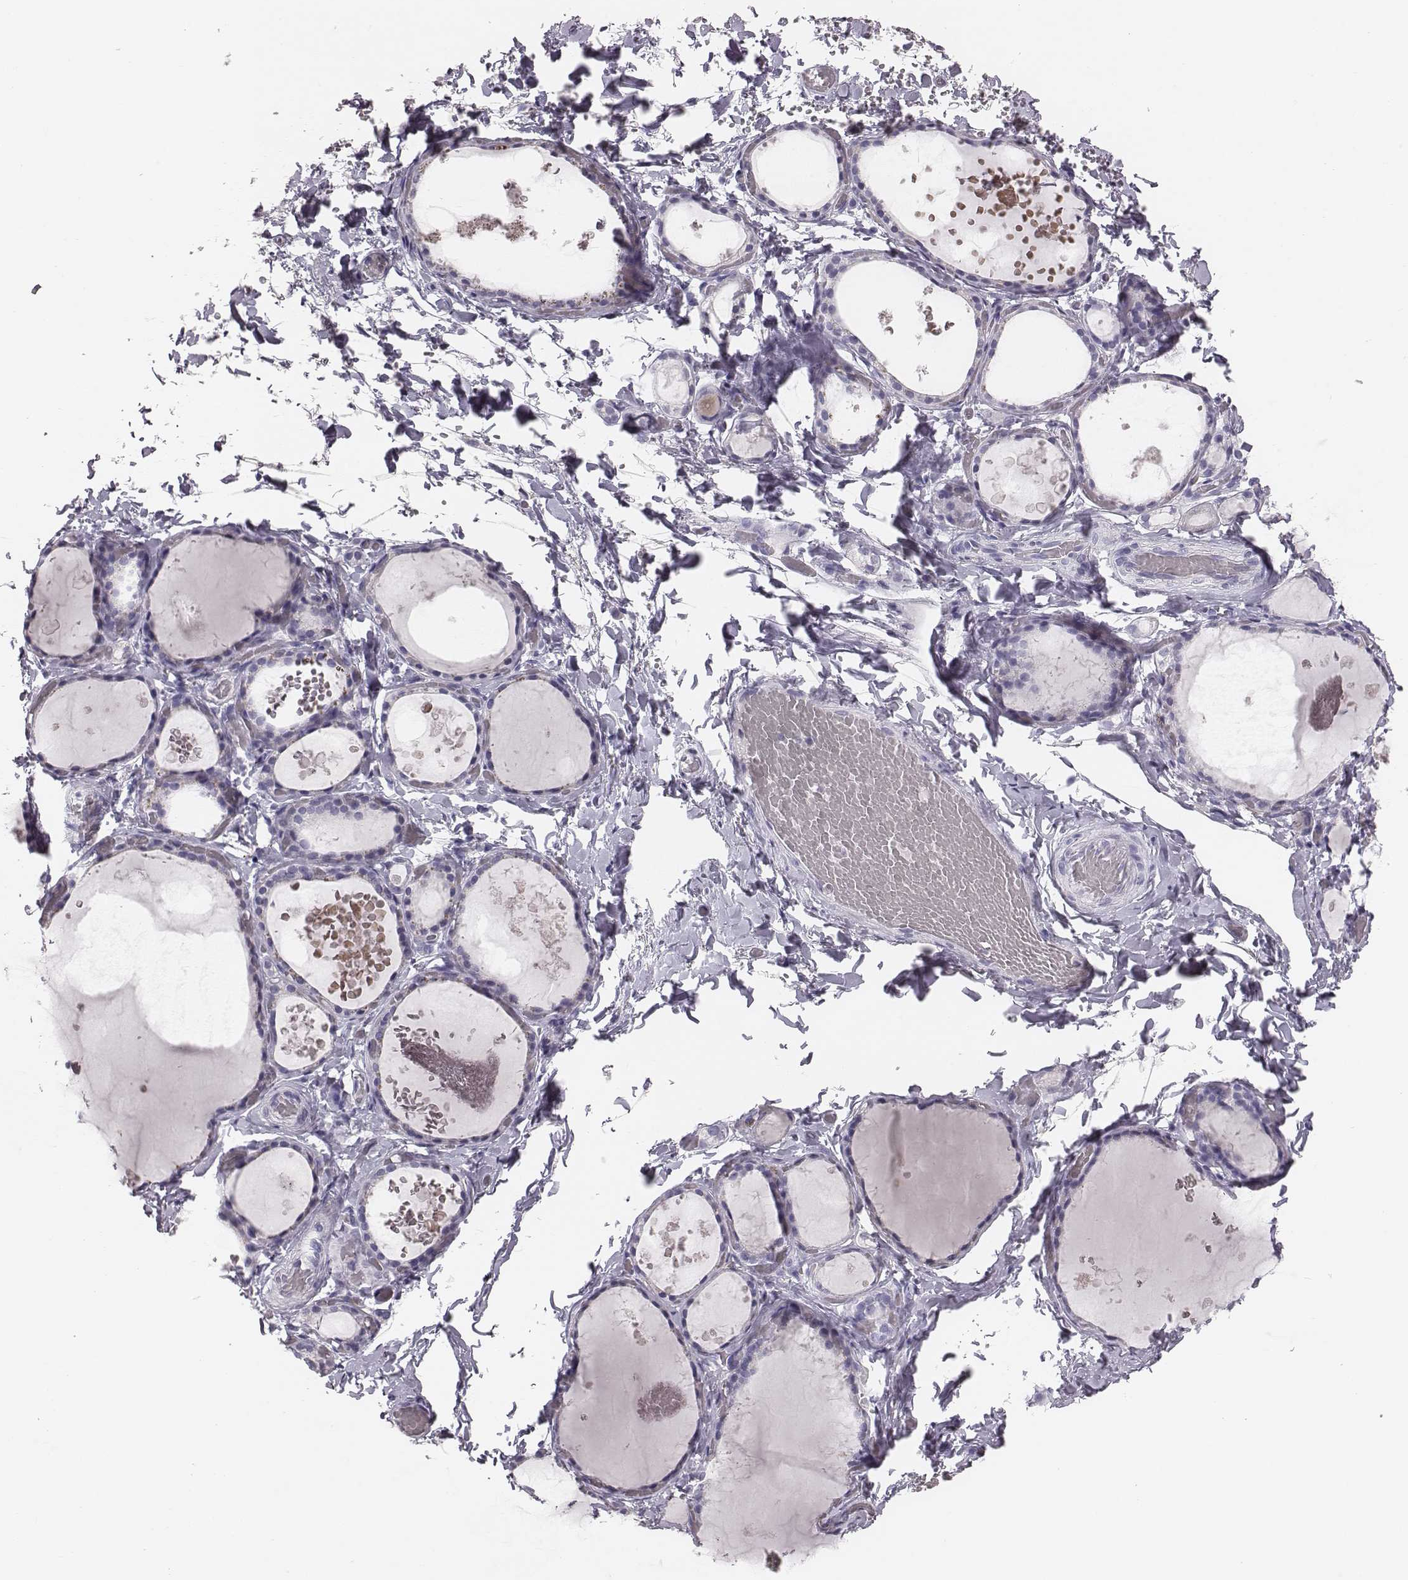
{"staining": {"intensity": "negative", "quantity": "none", "location": "none"}, "tissue": "thyroid gland", "cell_type": "Glandular cells", "image_type": "normal", "snomed": [{"axis": "morphology", "description": "Normal tissue, NOS"}, {"axis": "topography", "description": "Thyroid gland"}], "caption": "This micrograph is of normal thyroid gland stained with immunohistochemistry (IHC) to label a protein in brown with the nuclei are counter-stained blue. There is no expression in glandular cells.", "gene": "CSH1", "patient": {"sex": "female", "age": 56}}